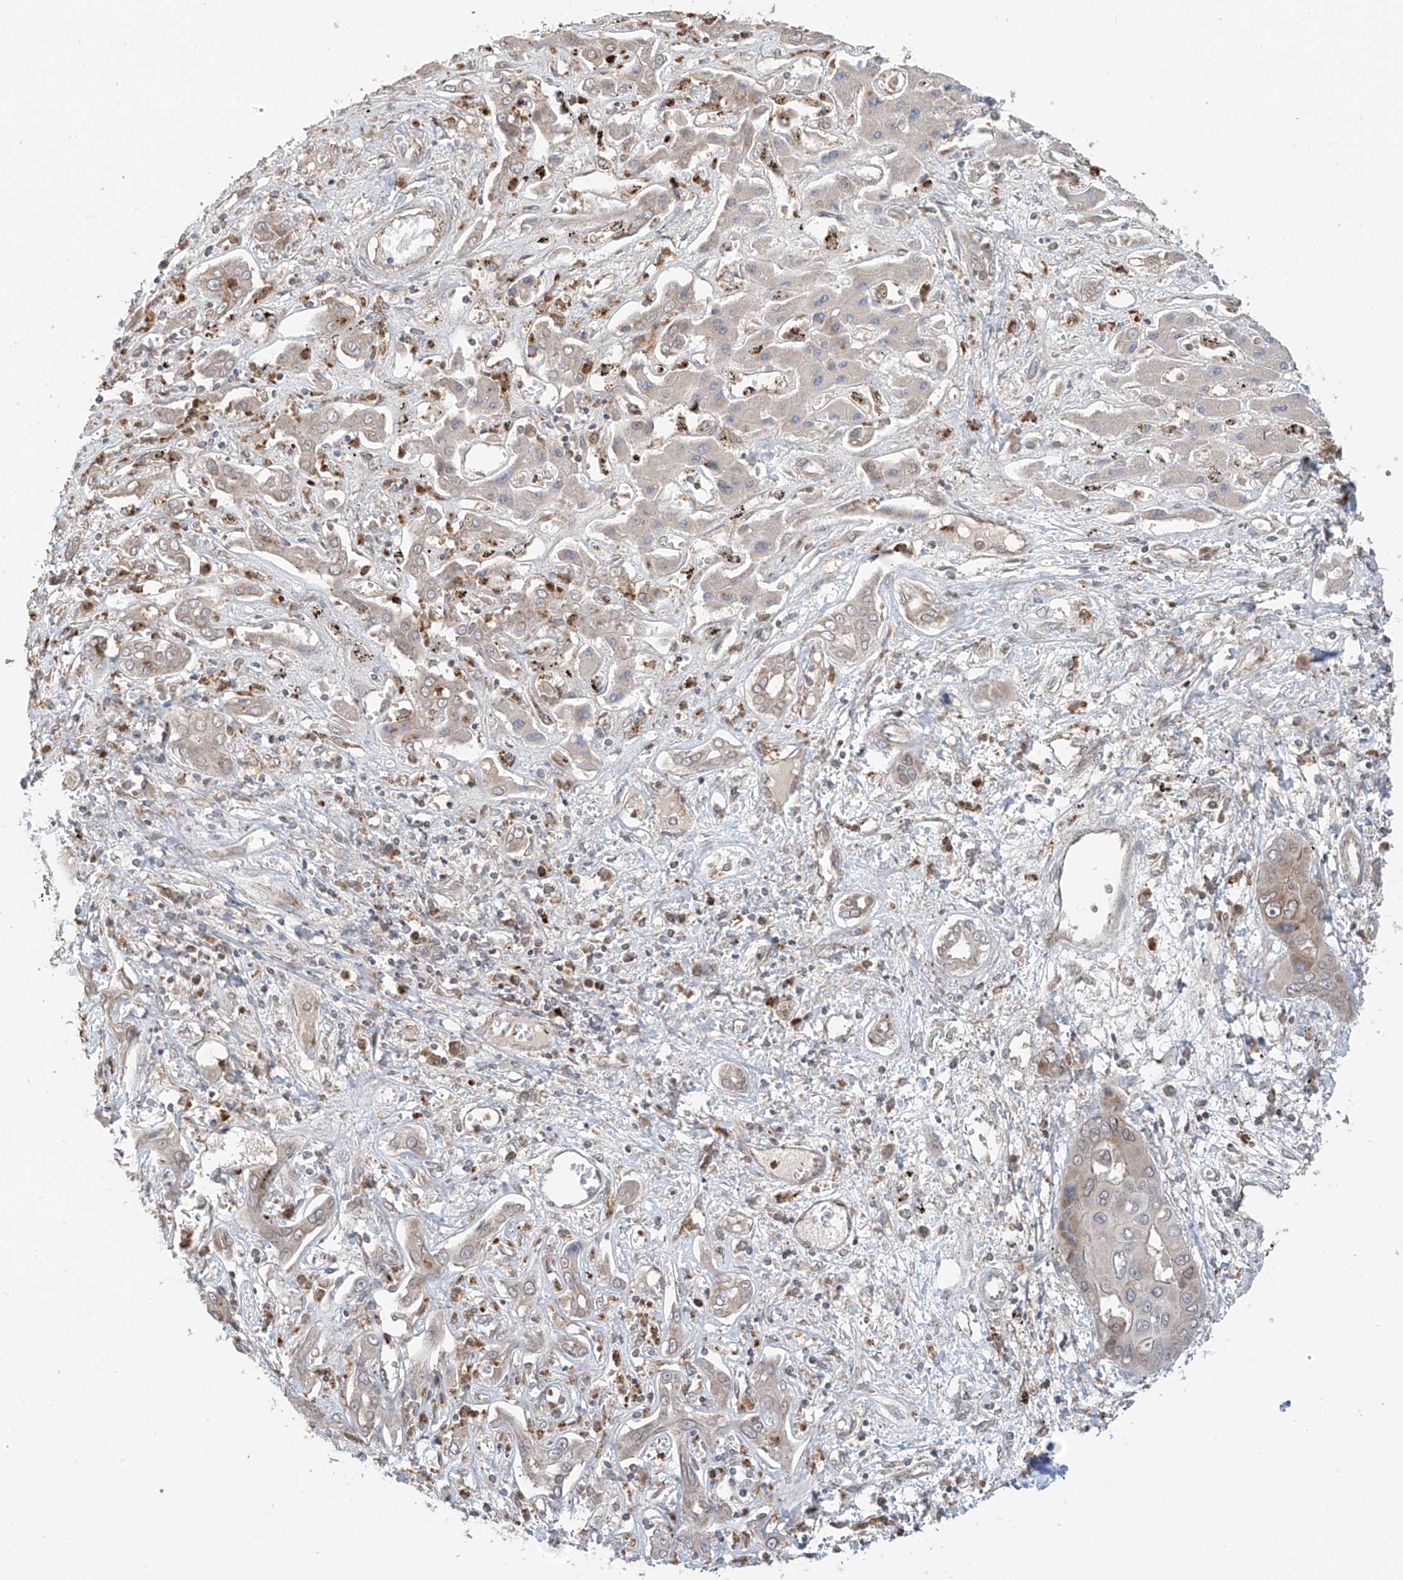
{"staining": {"intensity": "weak", "quantity": "25%-75%", "location": "cytoplasmic/membranous"}, "tissue": "liver cancer", "cell_type": "Tumor cells", "image_type": "cancer", "snomed": [{"axis": "morphology", "description": "Cholangiocarcinoma"}, {"axis": "topography", "description": "Liver"}], "caption": "Tumor cells reveal low levels of weak cytoplasmic/membranous staining in about 25%-75% of cells in human cholangiocarcinoma (liver).", "gene": "AHCTF1", "patient": {"sex": "male", "age": 67}}